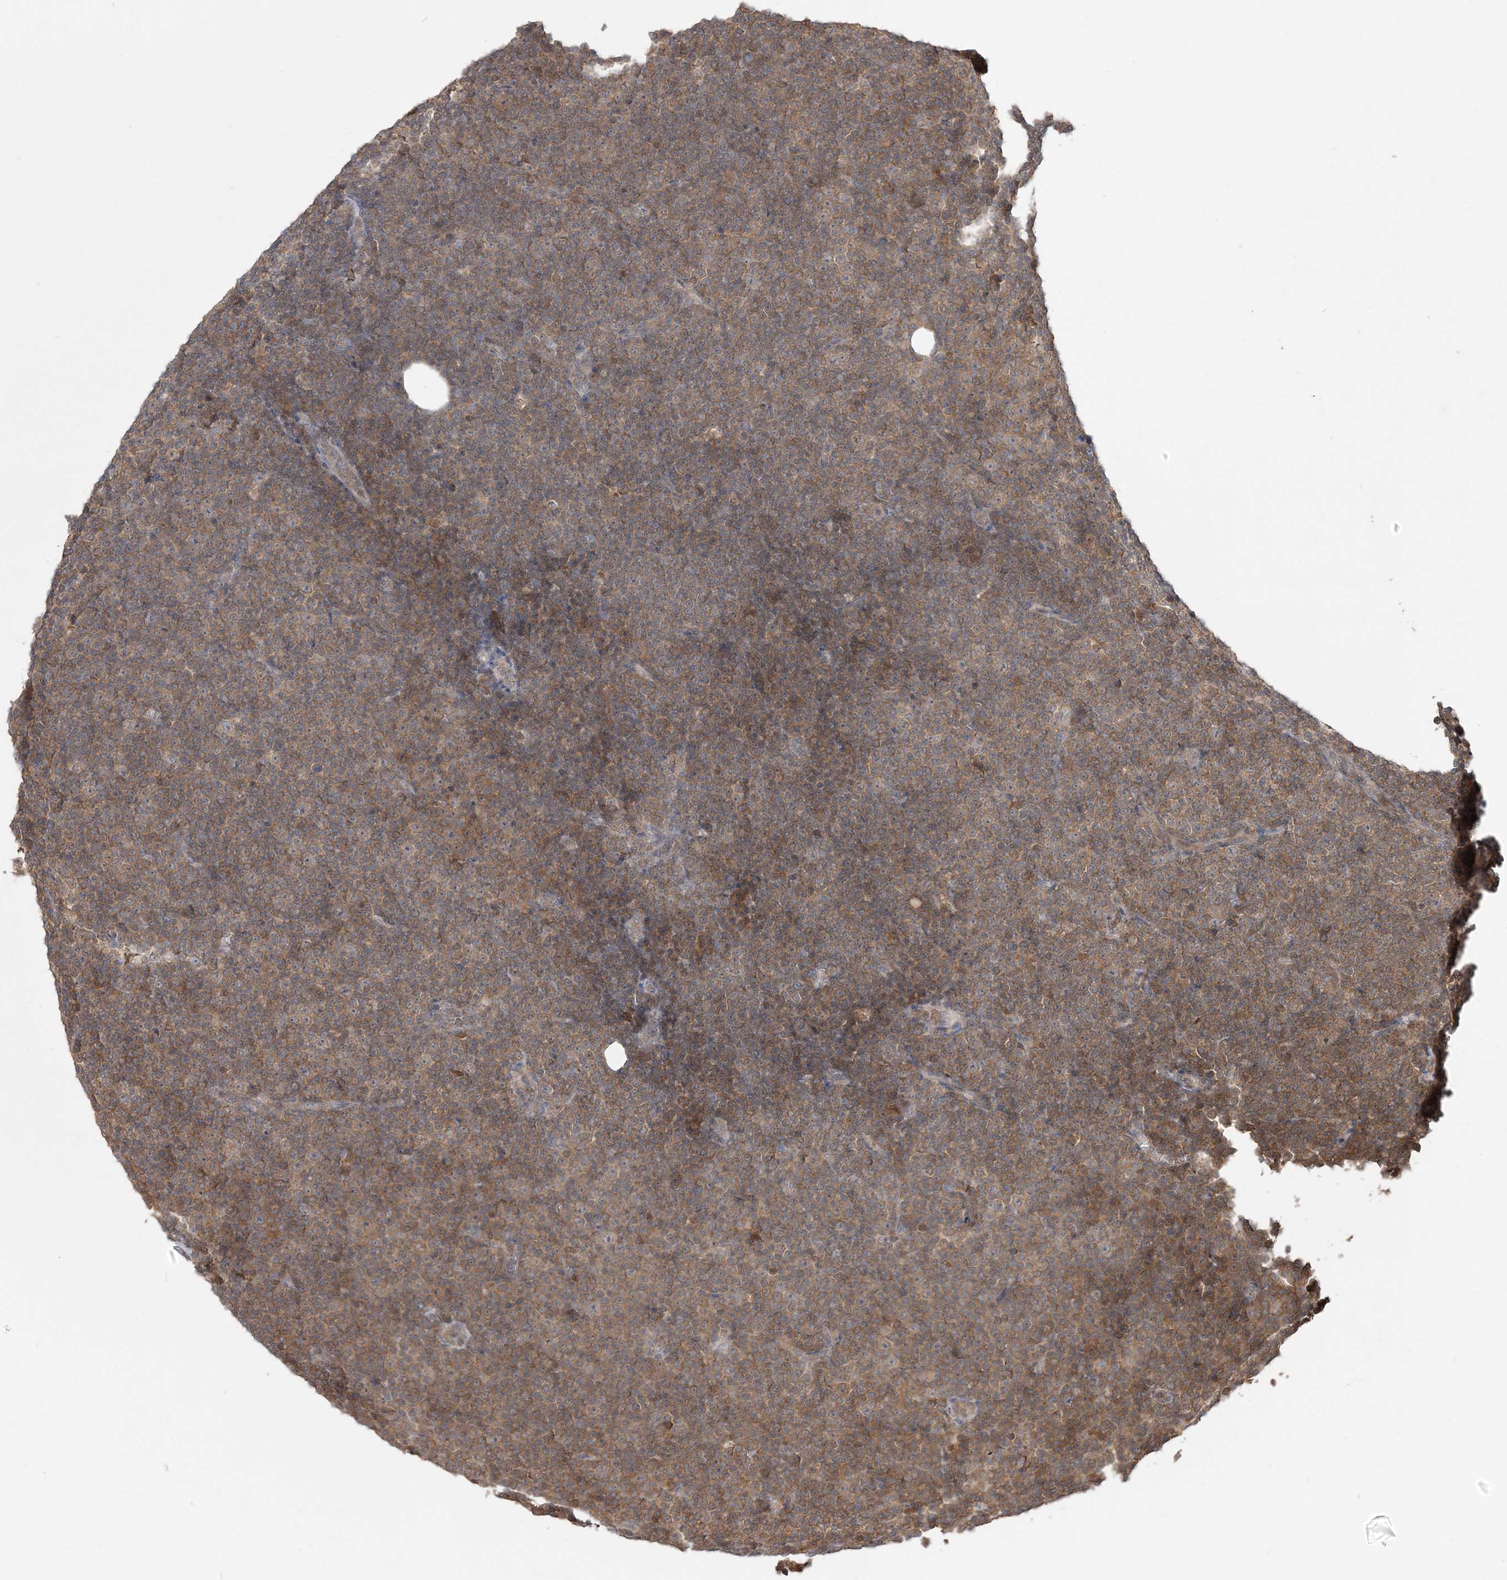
{"staining": {"intensity": "moderate", "quantity": "25%-75%", "location": "cytoplasmic/membranous"}, "tissue": "lymphoma", "cell_type": "Tumor cells", "image_type": "cancer", "snomed": [{"axis": "morphology", "description": "Malignant lymphoma, non-Hodgkin's type, Low grade"}, {"axis": "topography", "description": "Lymph node"}], "caption": "The photomicrograph demonstrates immunohistochemical staining of malignant lymphoma, non-Hodgkin's type (low-grade). There is moderate cytoplasmic/membranous expression is present in approximately 25%-75% of tumor cells.", "gene": "CAB39", "patient": {"sex": "female", "age": 67}}